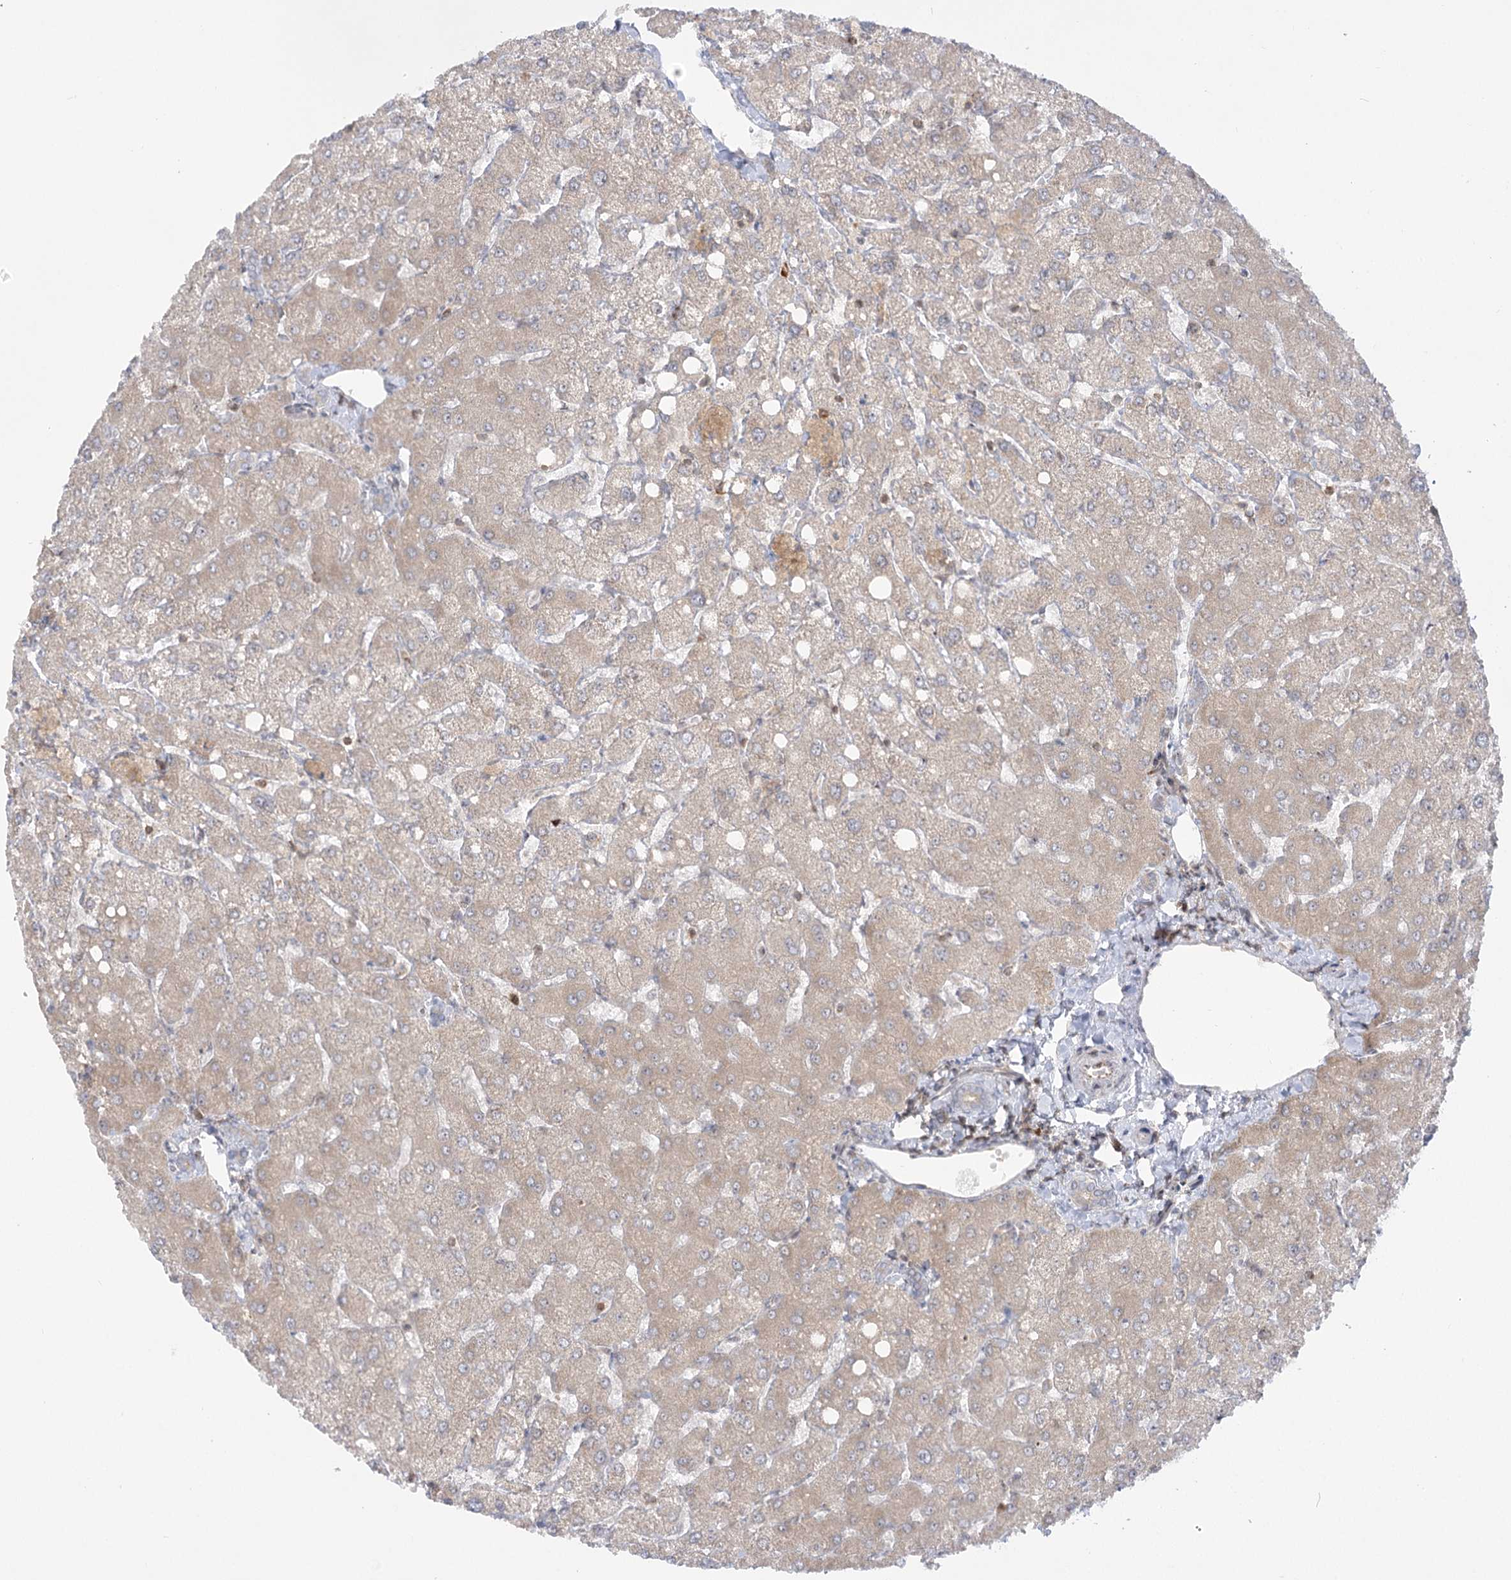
{"staining": {"intensity": "weak", "quantity": "<25%", "location": "cytoplasmic/membranous"}, "tissue": "liver", "cell_type": "Cholangiocytes", "image_type": "normal", "snomed": [{"axis": "morphology", "description": "Normal tissue, NOS"}, {"axis": "topography", "description": "Liver"}], "caption": "This is a image of IHC staining of unremarkable liver, which shows no expression in cholangiocytes. (DAB IHC with hematoxylin counter stain).", "gene": "SYTL1", "patient": {"sex": "female", "age": 54}}